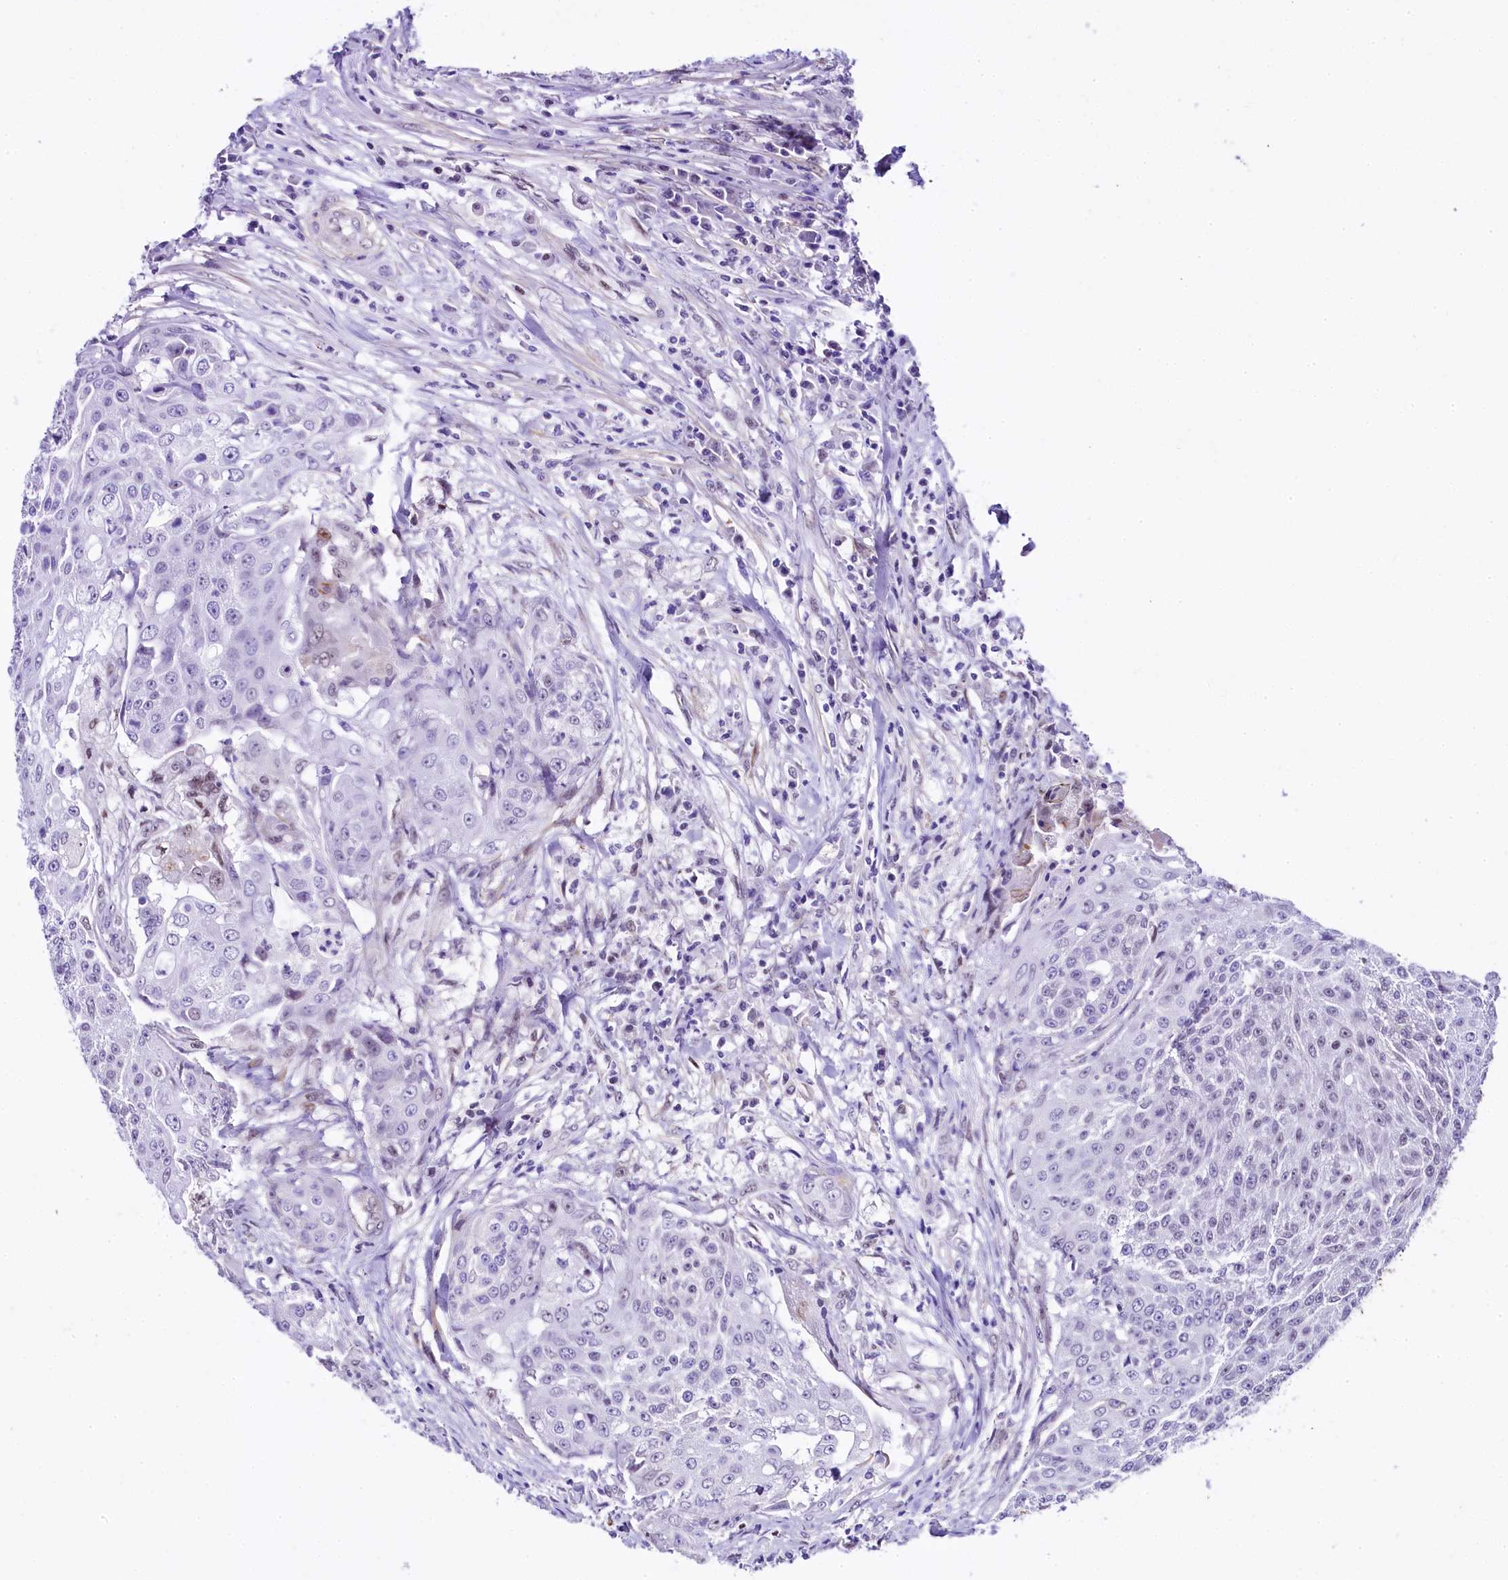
{"staining": {"intensity": "negative", "quantity": "none", "location": "none"}, "tissue": "urothelial cancer", "cell_type": "Tumor cells", "image_type": "cancer", "snomed": [{"axis": "morphology", "description": "Urothelial carcinoma, High grade"}, {"axis": "topography", "description": "Urinary bladder"}], "caption": "IHC histopathology image of neoplastic tissue: urothelial cancer stained with DAB (3,3'-diaminobenzidine) demonstrates no significant protein expression in tumor cells.", "gene": "SAMD10", "patient": {"sex": "female", "age": 63}}